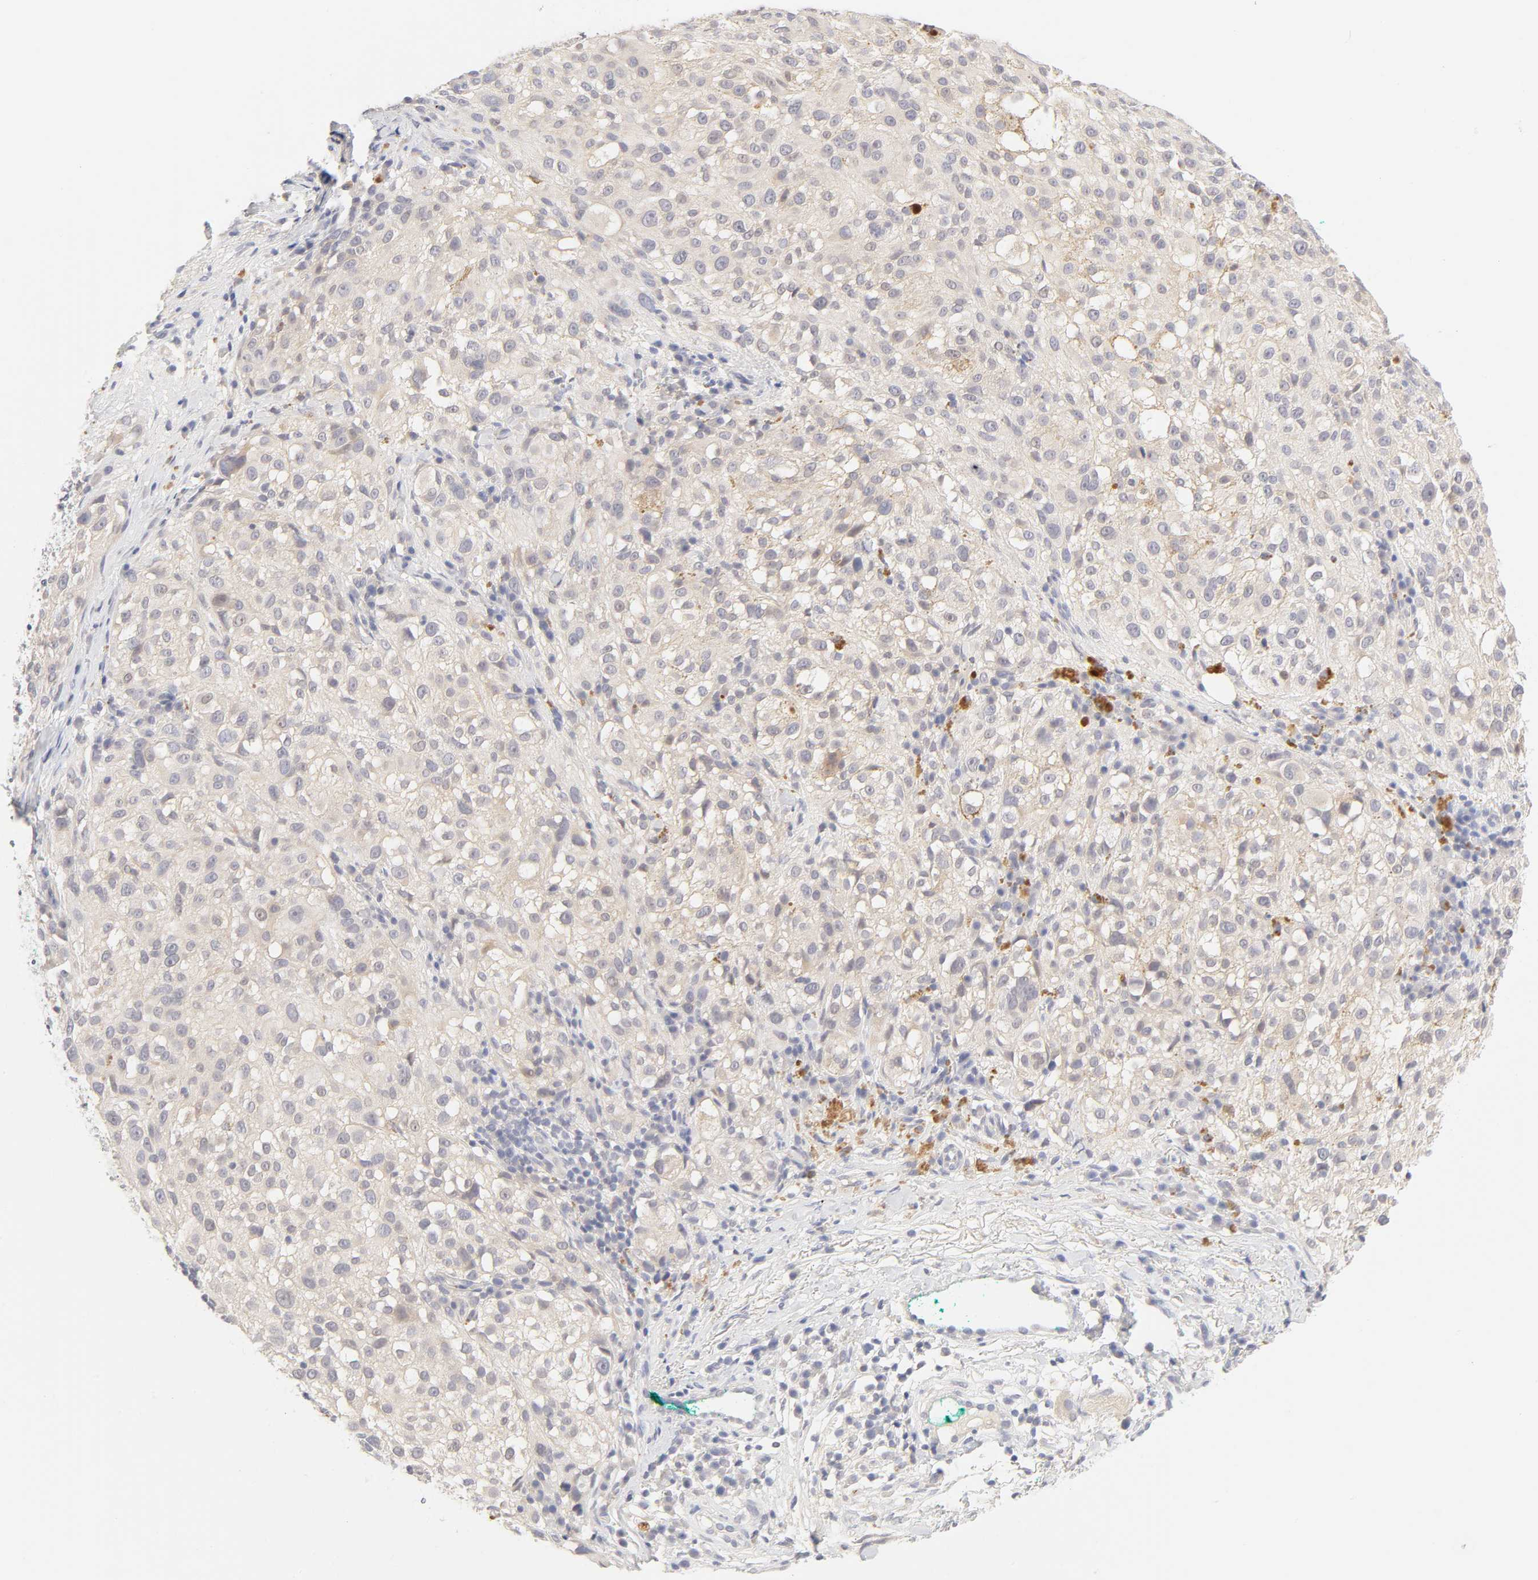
{"staining": {"intensity": "moderate", "quantity": "25%-75%", "location": "cytoplasmic/membranous"}, "tissue": "melanoma", "cell_type": "Tumor cells", "image_type": "cancer", "snomed": [{"axis": "morphology", "description": "Necrosis, NOS"}, {"axis": "morphology", "description": "Malignant melanoma, NOS"}, {"axis": "topography", "description": "Skin"}], "caption": "DAB (3,3'-diaminobenzidine) immunohistochemical staining of melanoma demonstrates moderate cytoplasmic/membranous protein positivity in about 25%-75% of tumor cells.", "gene": "CYP4B1", "patient": {"sex": "female", "age": 87}}